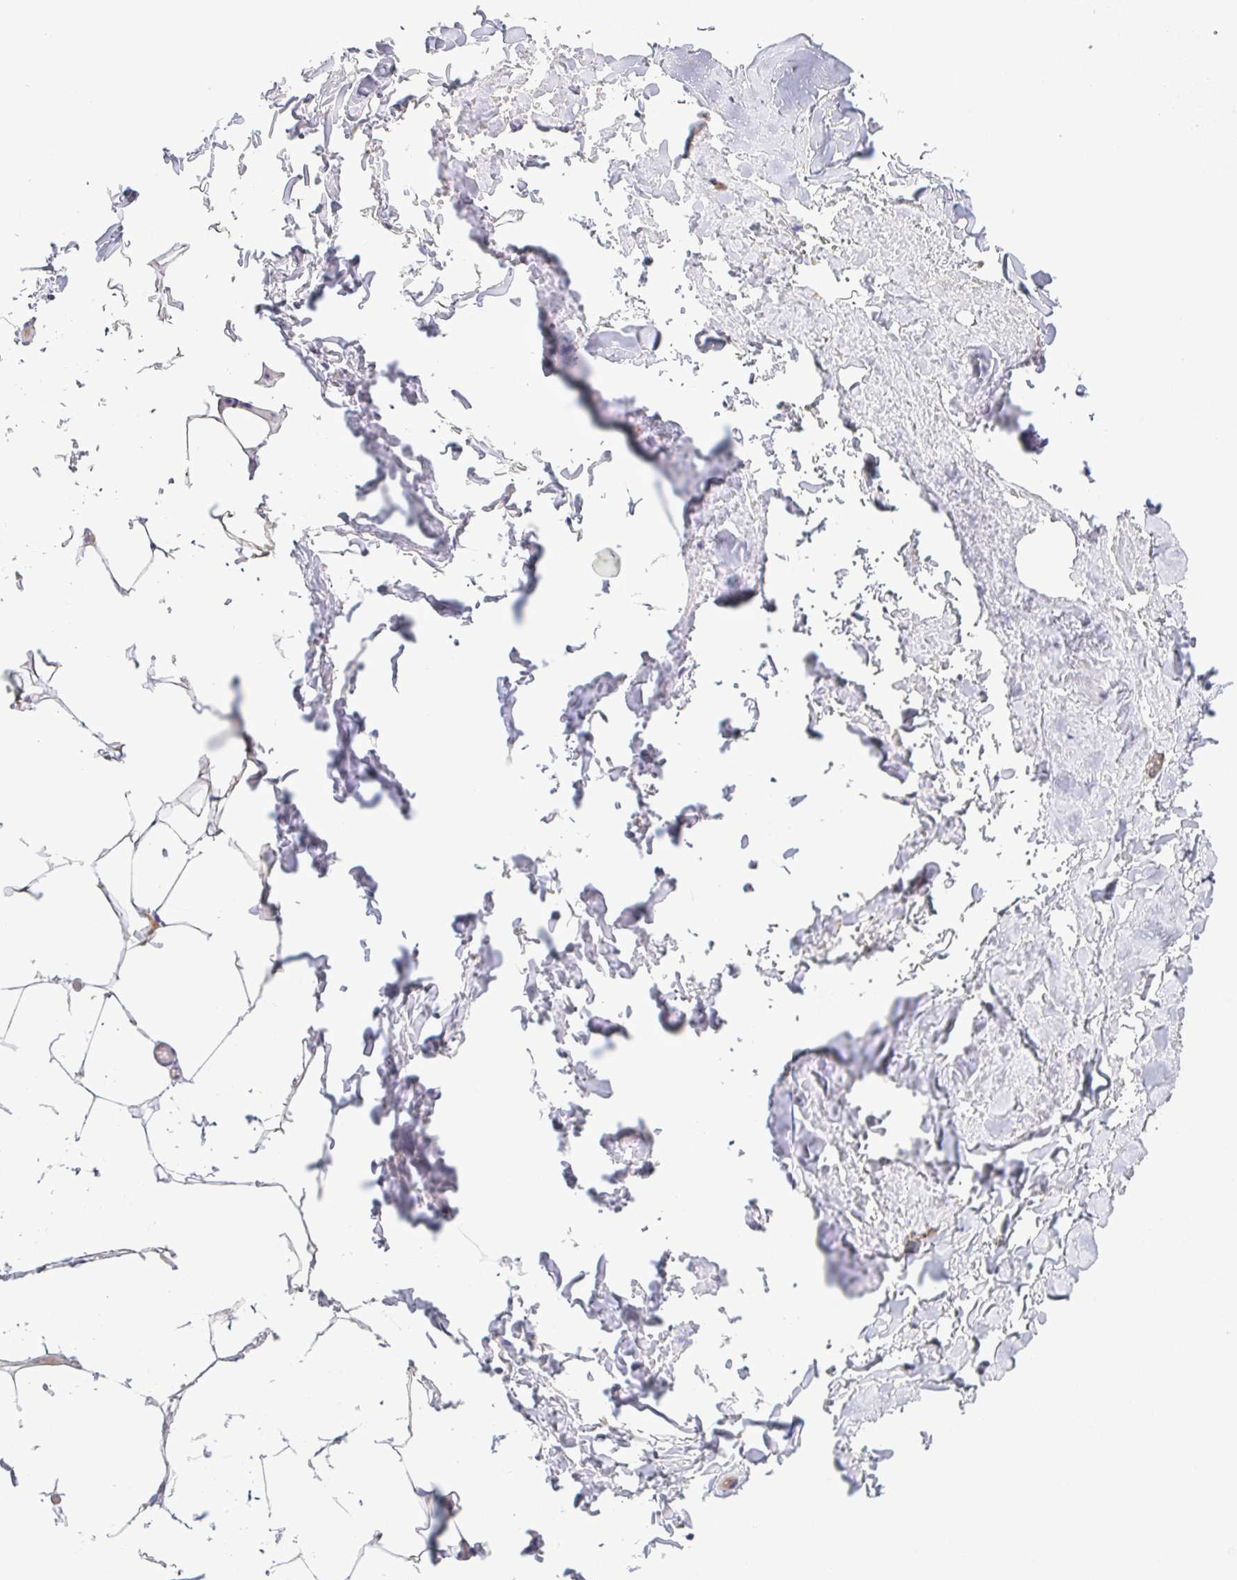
{"staining": {"intensity": "weak", "quantity": "<25%", "location": "cytoplasmic/membranous"}, "tissue": "adipose tissue", "cell_type": "Adipocytes", "image_type": "normal", "snomed": [{"axis": "morphology", "description": "Normal tissue, NOS"}, {"axis": "topography", "description": "Vascular tissue"}, {"axis": "topography", "description": "Peripheral nerve tissue"}], "caption": "A high-resolution micrograph shows immunohistochemistry staining of unremarkable adipose tissue, which exhibits no significant positivity in adipocytes. (IHC, brightfield microscopy, high magnification).", "gene": "KIF5B", "patient": {"sex": "male", "age": 41}}